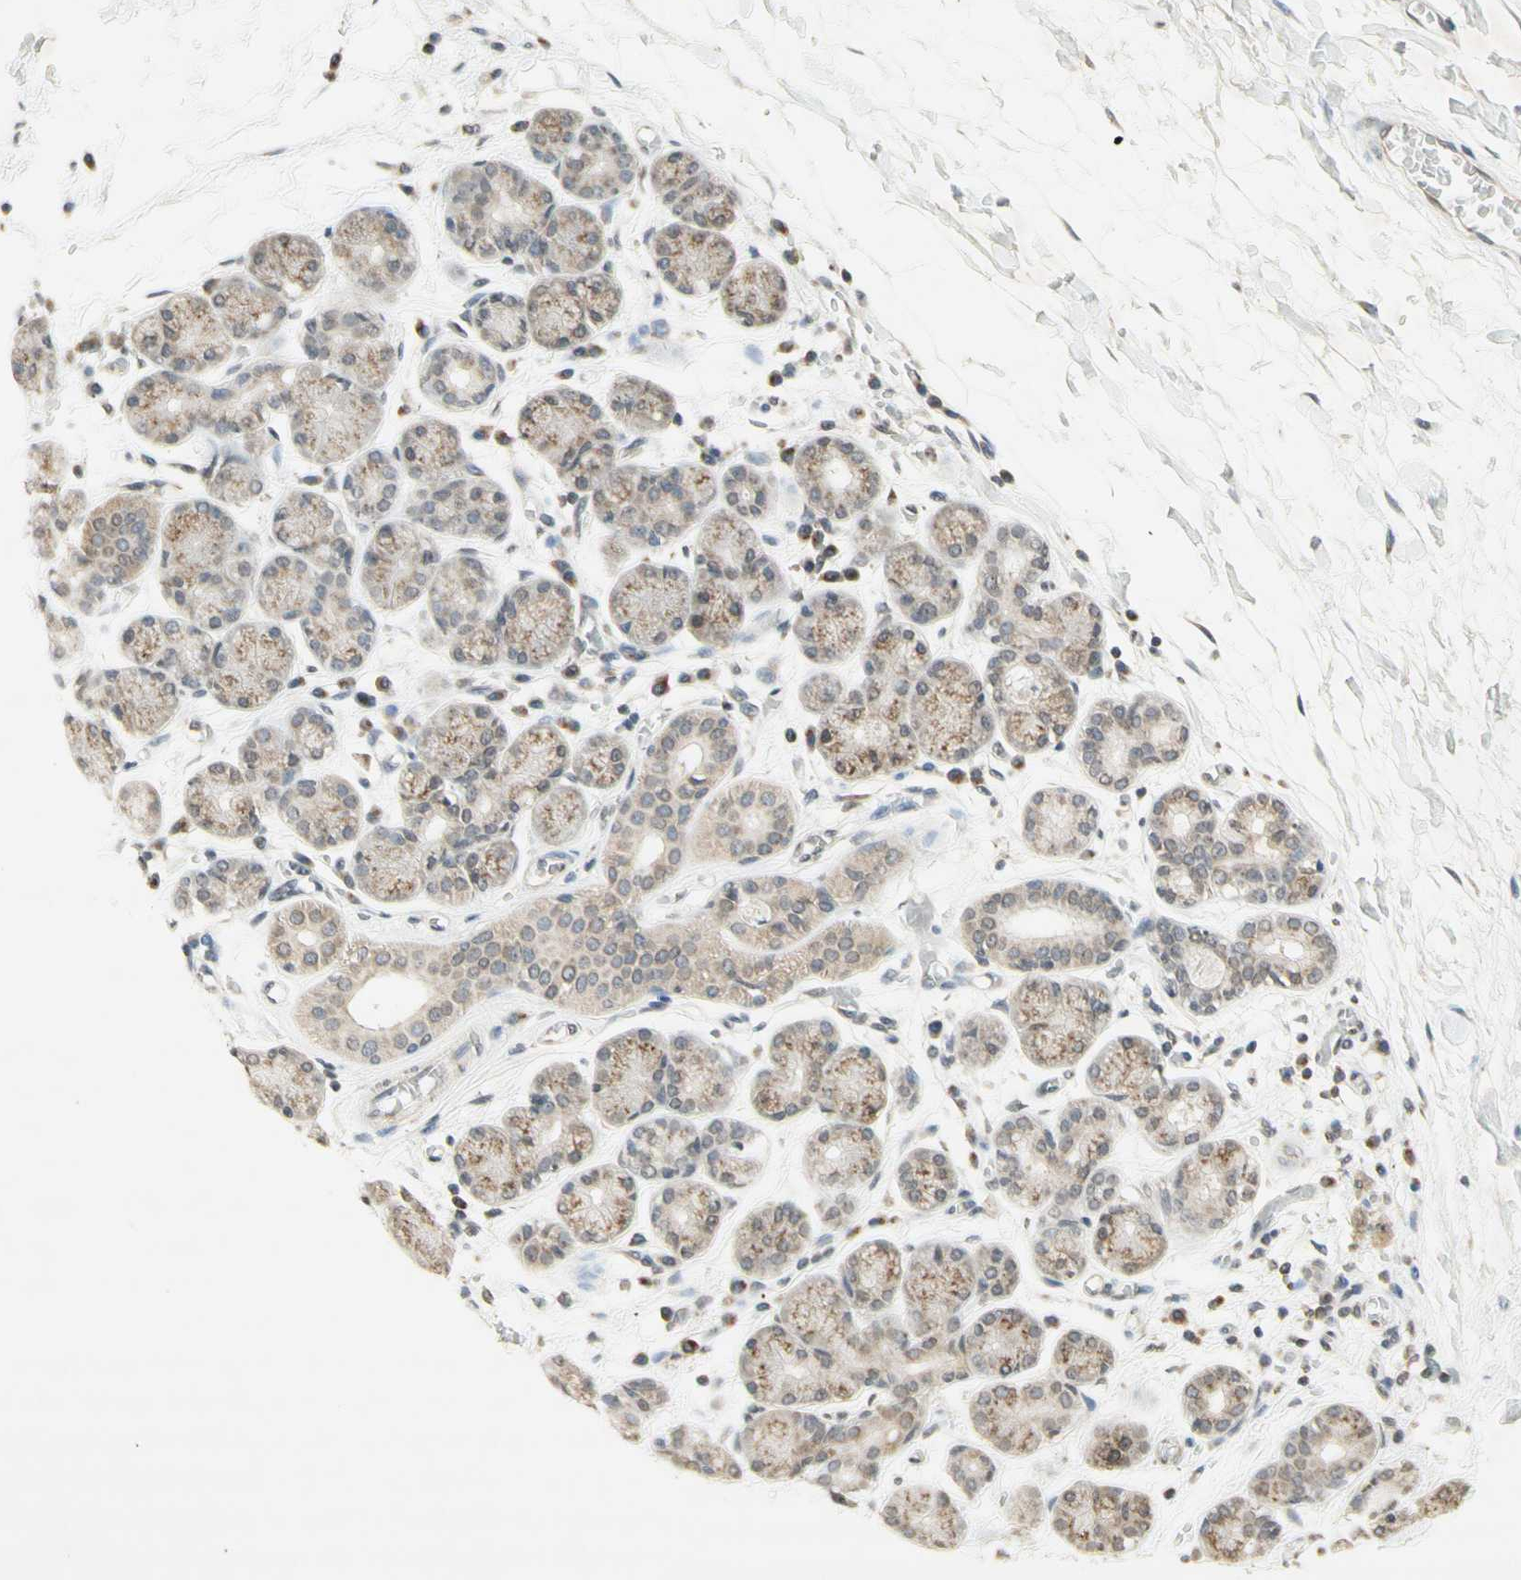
{"staining": {"intensity": "weak", "quantity": "25%-75%", "location": "cytoplasmic/membranous"}, "tissue": "salivary gland", "cell_type": "Glandular cells", "image_type": "normal", "snomed": [{"axis": "morphology", "description": "Normal tissue, NOS"}, {"axis": "topography", "description": "Salivary gland"}], "caption": "Protein analysis of normal salivary gland exhibits weak cytoplasmic/membranous expression in approximately 25%-75% of glandular cells.", "gene": "CCNI", "patient": {"sex": "female", "age": 24}}